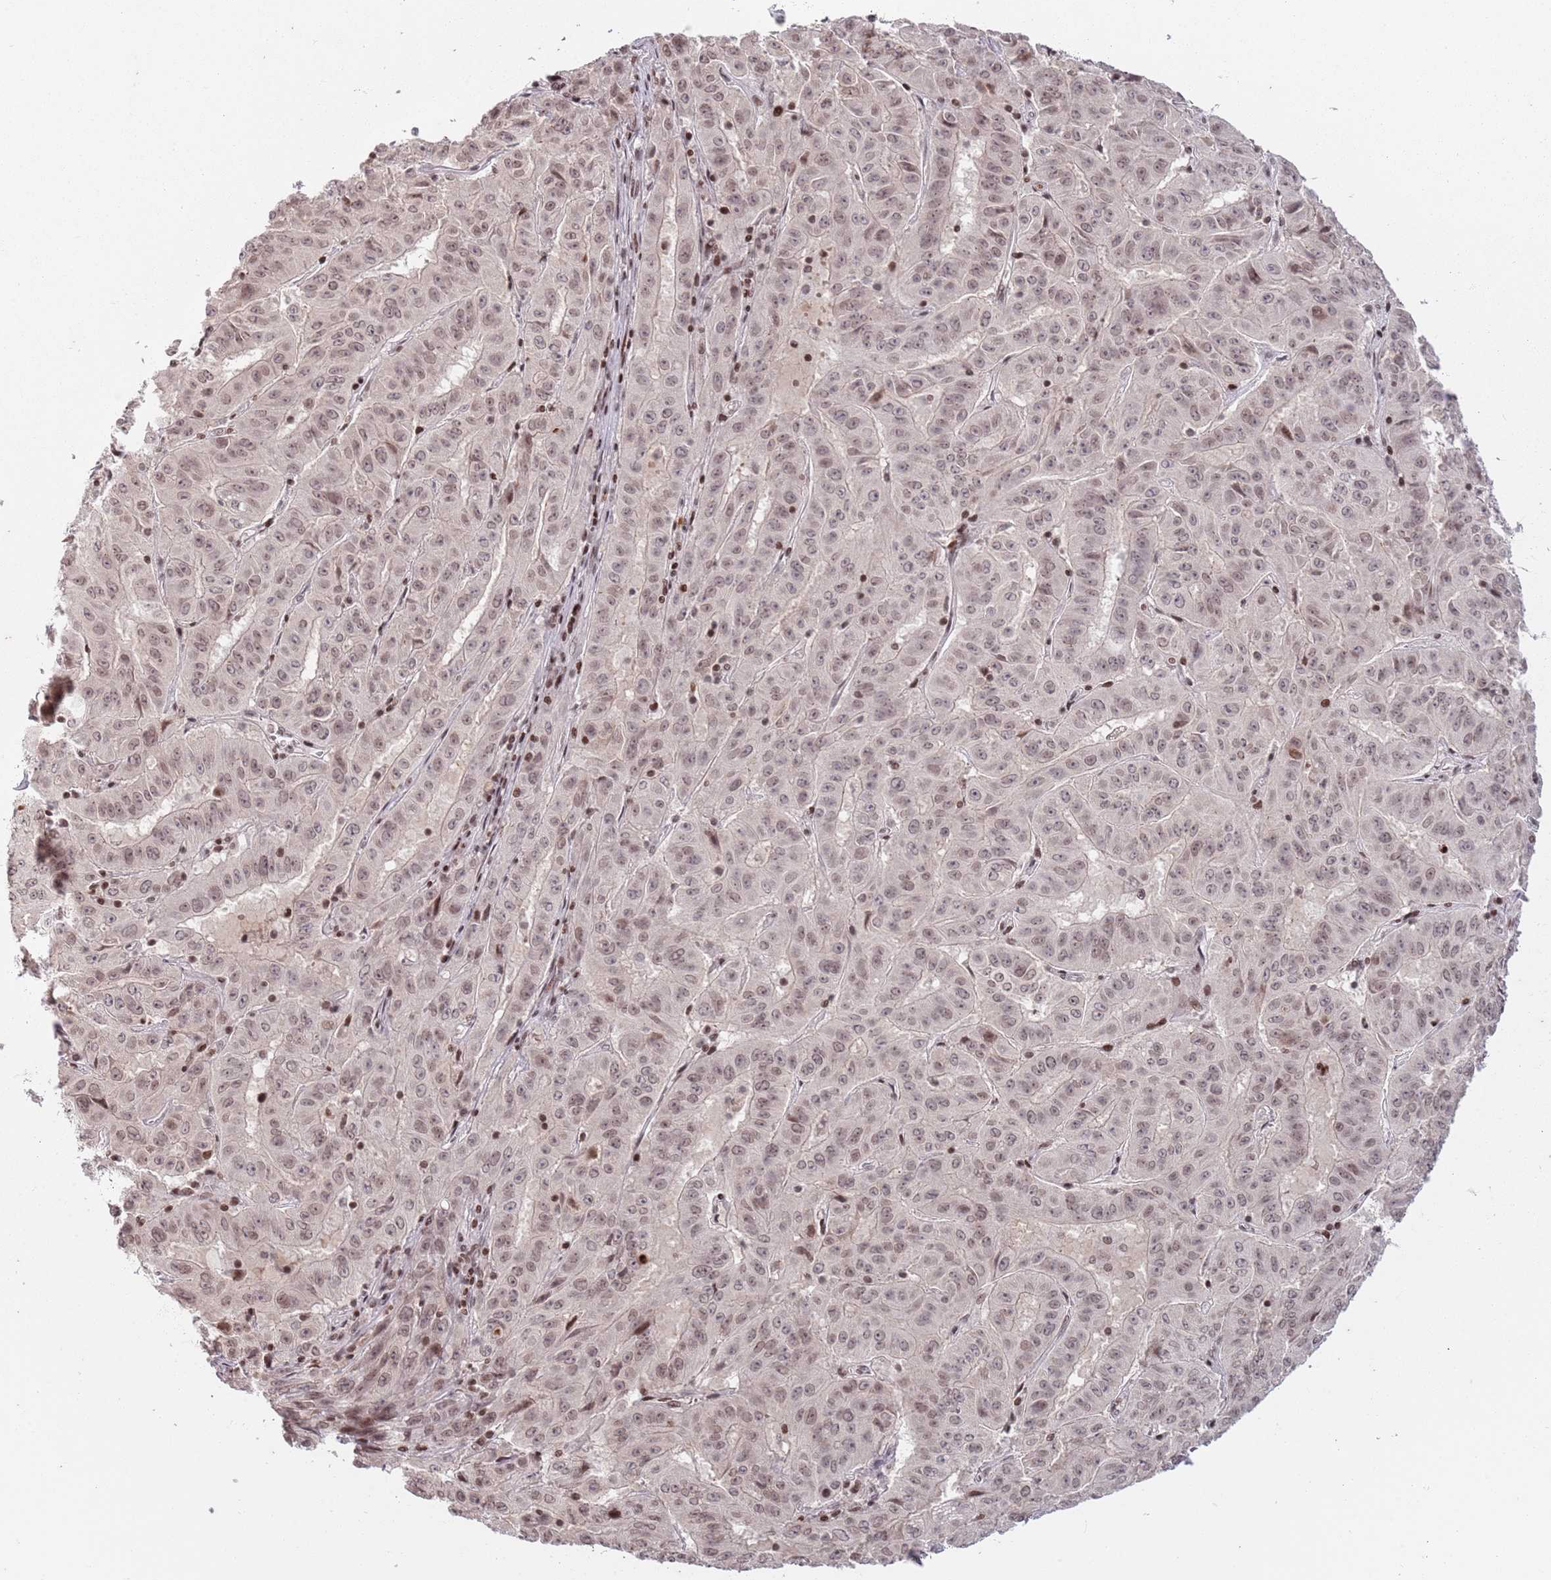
{"staining": {"intensity": "weak", "quantity": ">75%", "location": "nuclear"}, "tissue": "pancreatic cancer", "cell_type": "Tumor cells", "image_type": "cancer", "snomed": [{"axis": "morphology", "description": "Adenocarcinoma, NOS"}, {"axis": "topography", "description": "Pancreas"}], "caption": "Adenocarcinoma (pancreatic) tissue shows weak nuclear positivity in approximately >75% of tumor cells, visualized by immunohistochemistry.", "gene": "SH3RF3", "patient": {"sex": "male", "age": 63}}